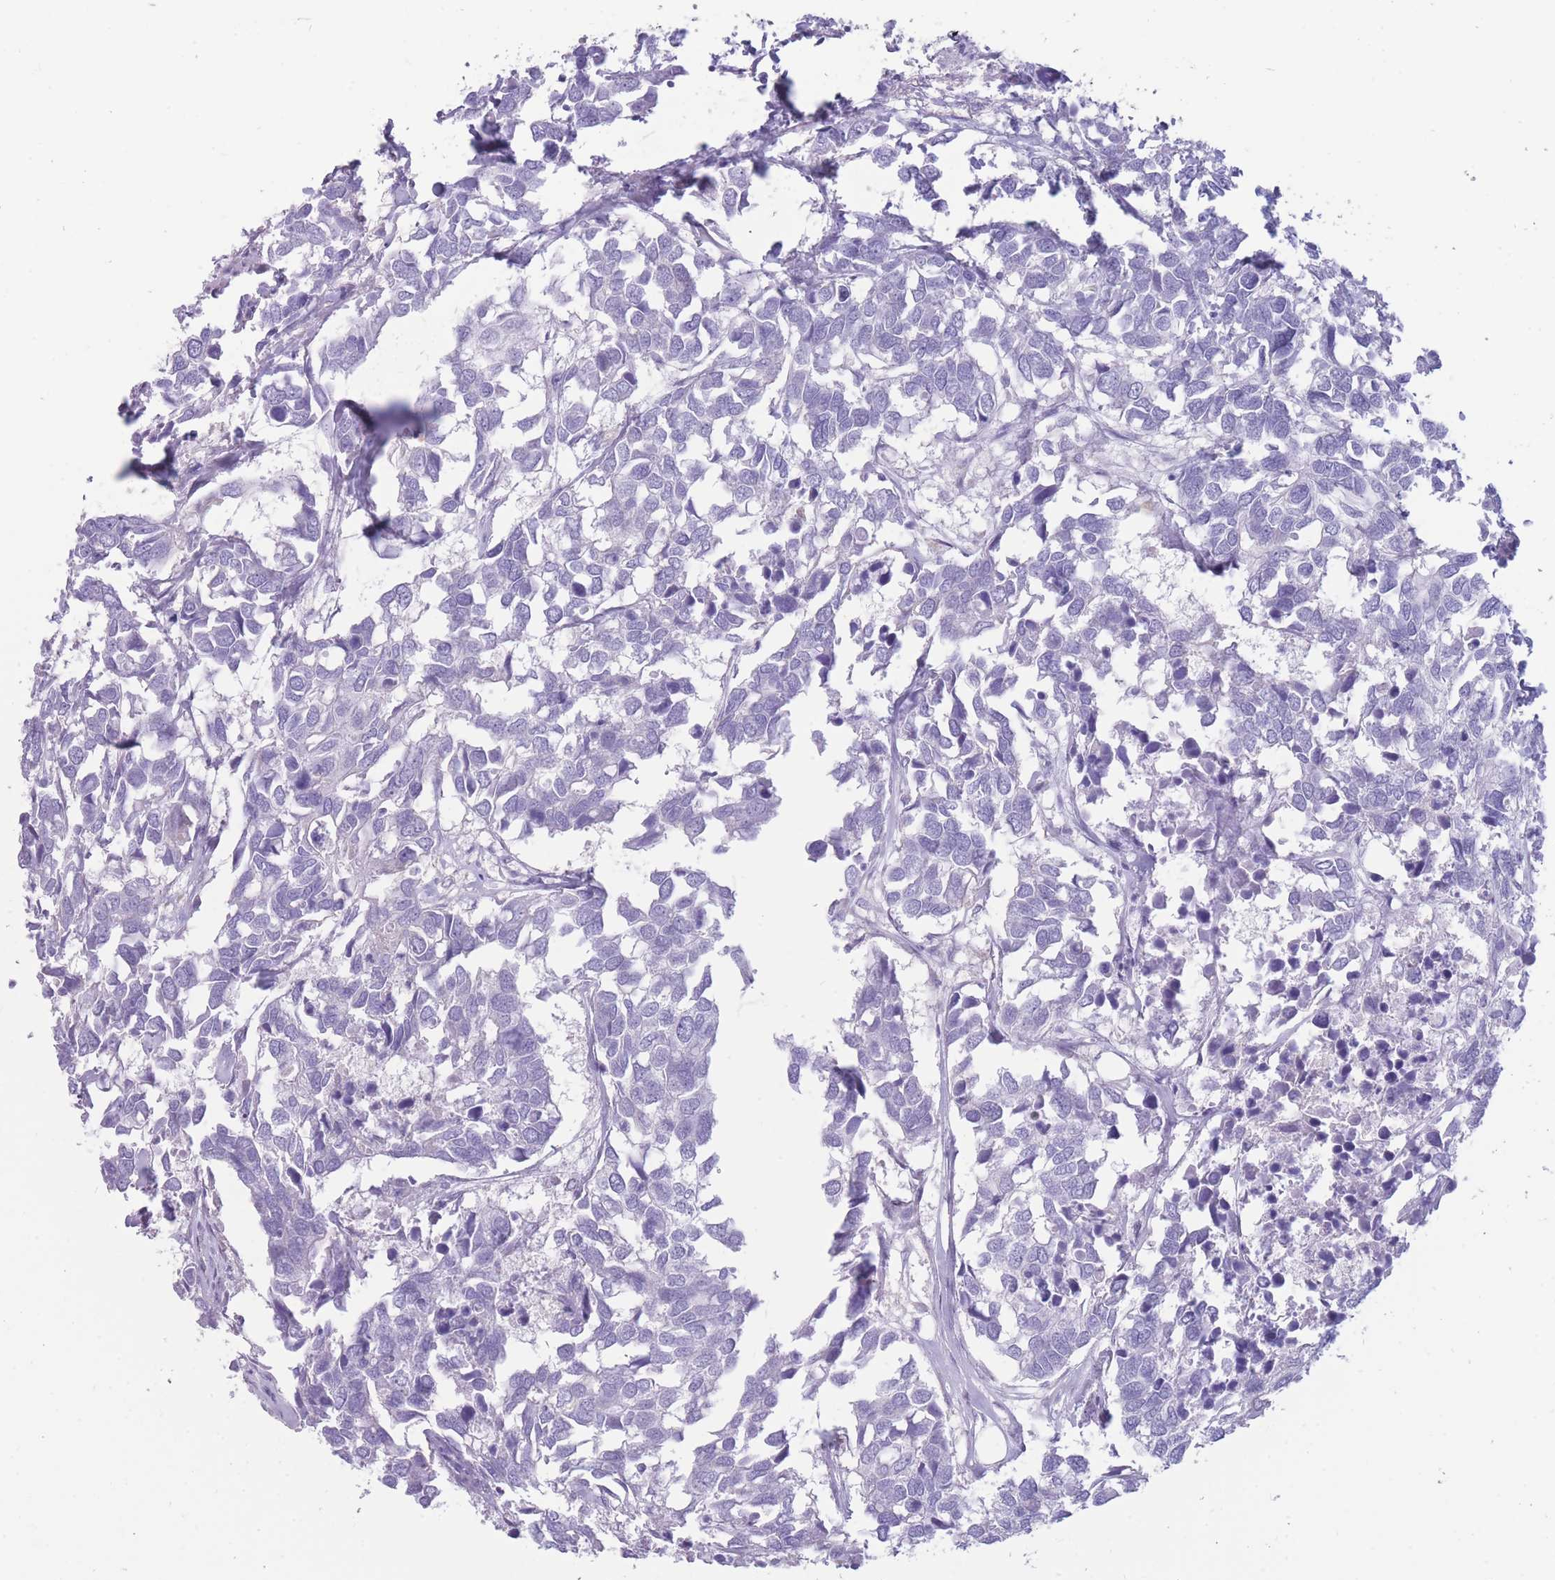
{"staining": {"intensity": "negative", "quantity": "none", "location": "none"}, "tissue": "breast cancer", "cell_type": "Tumor cells", "image_type": "cancer", "snomed": [{"axis": "morphology", "description": "Duct carcinoma"}, {"axis": "topography", "description": "Breast"}], "caption": "This histopathology image is of breast cancer stained with IHC to label a protein in brown with the nuclei are counter-stained blue. There is no positivity in tumor cells. (Stains: DAB immunohistochemistry with hematoxylin counter stain, Microscopy: brightfield microscopy at high magnification).", "gene": "MTSS2", "patient": {"sex": "female", "age": 83}}